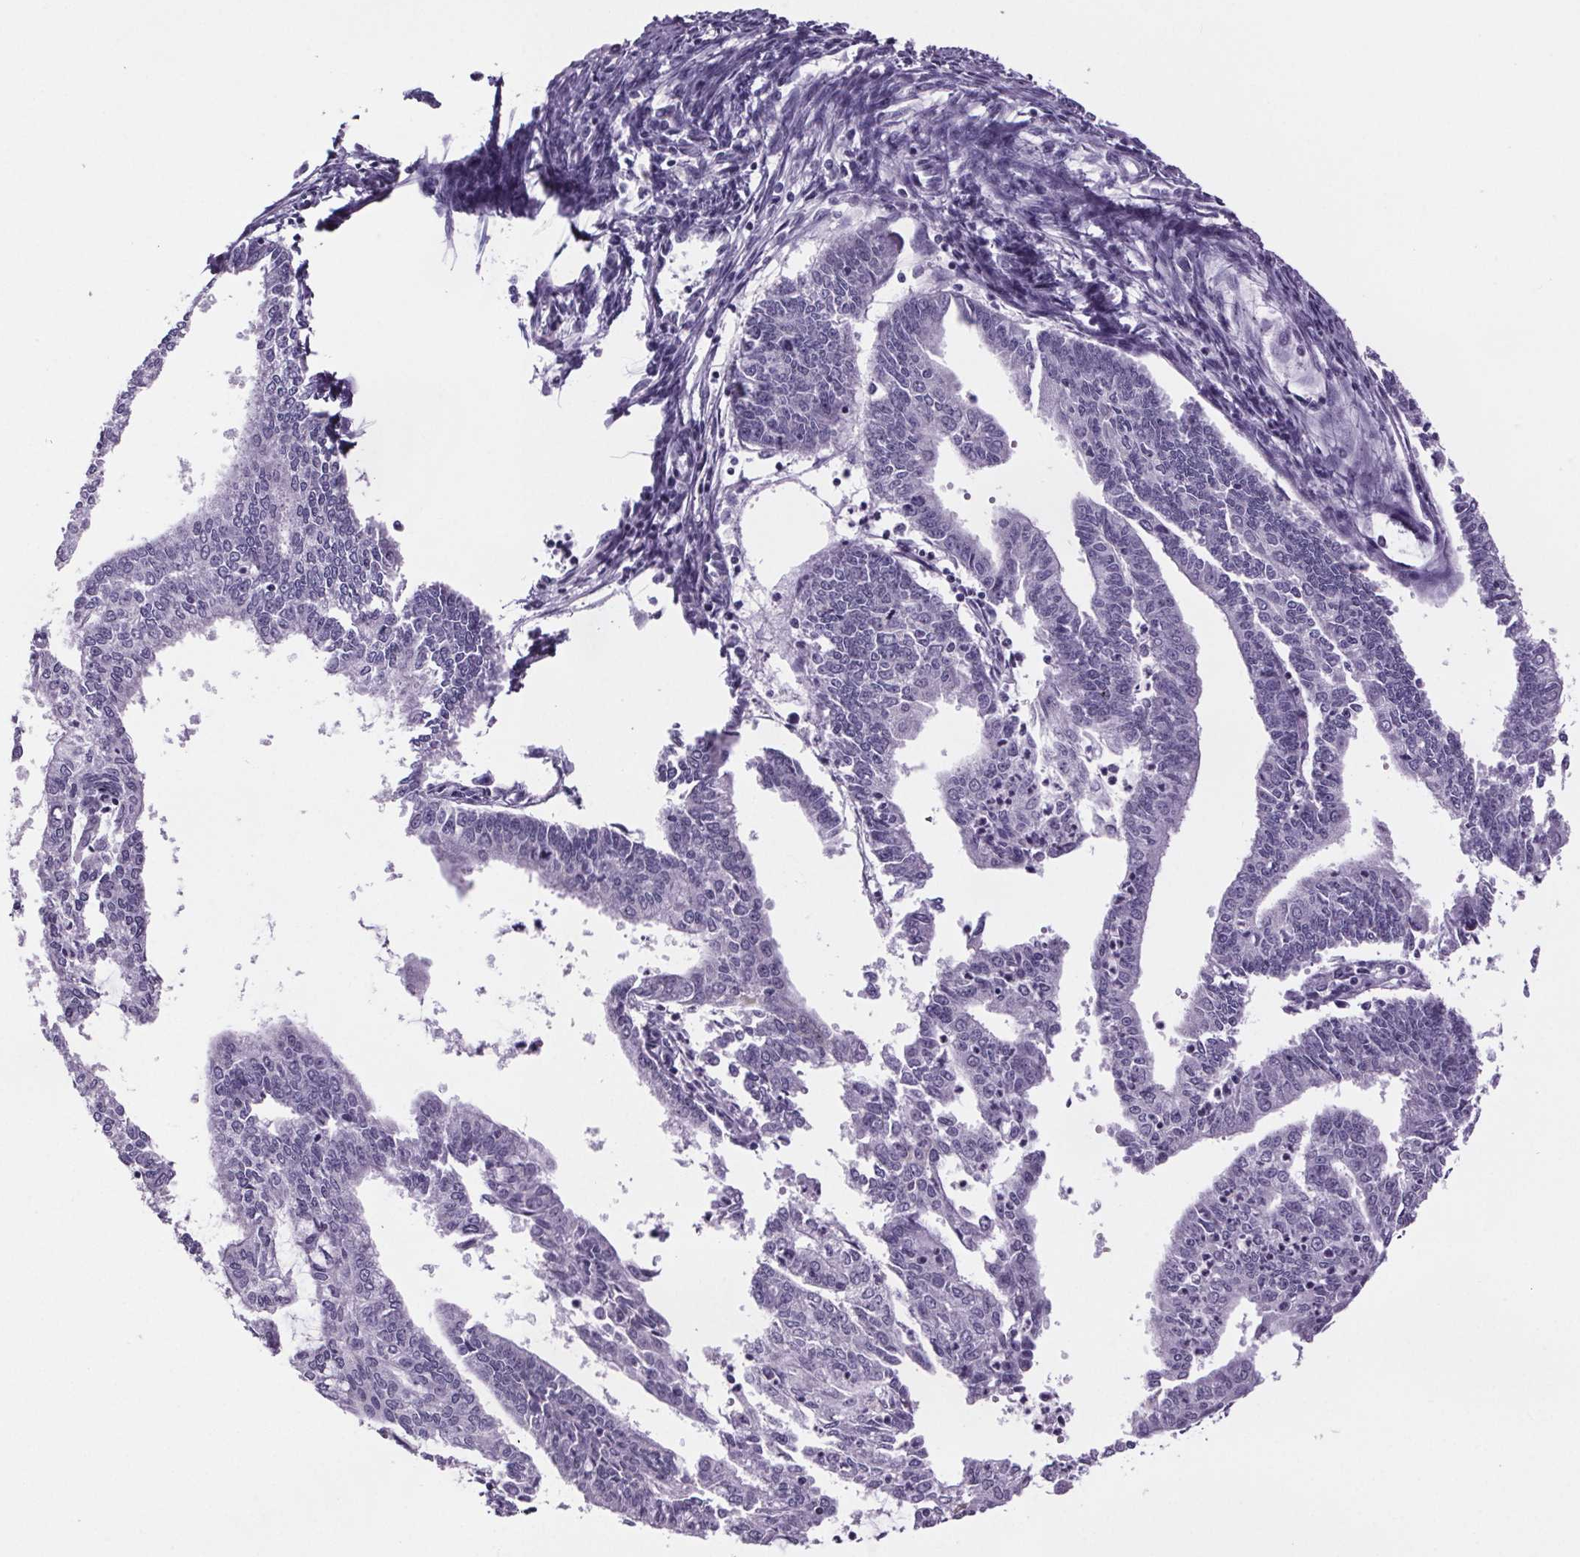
{"staining": {"intensity": "negative", "quantity": "none", "location": "none"}, "tissue": "endometrial cancer", "cell_type": "Tumor cells", "image_type": "cancer", "snomed": [{"axis": "morphology", "description": "Adenocarcinoma, NOS"}, {"axis": "topography", "description": "Endometrium"}], "caption": "Tumor cells are negative for brown protein staining in endometrial cancer. (IHC, brightfield microscopy, high magnification).", "gene": "CUBN", "patient": {"sex": "female", "age": 61}}